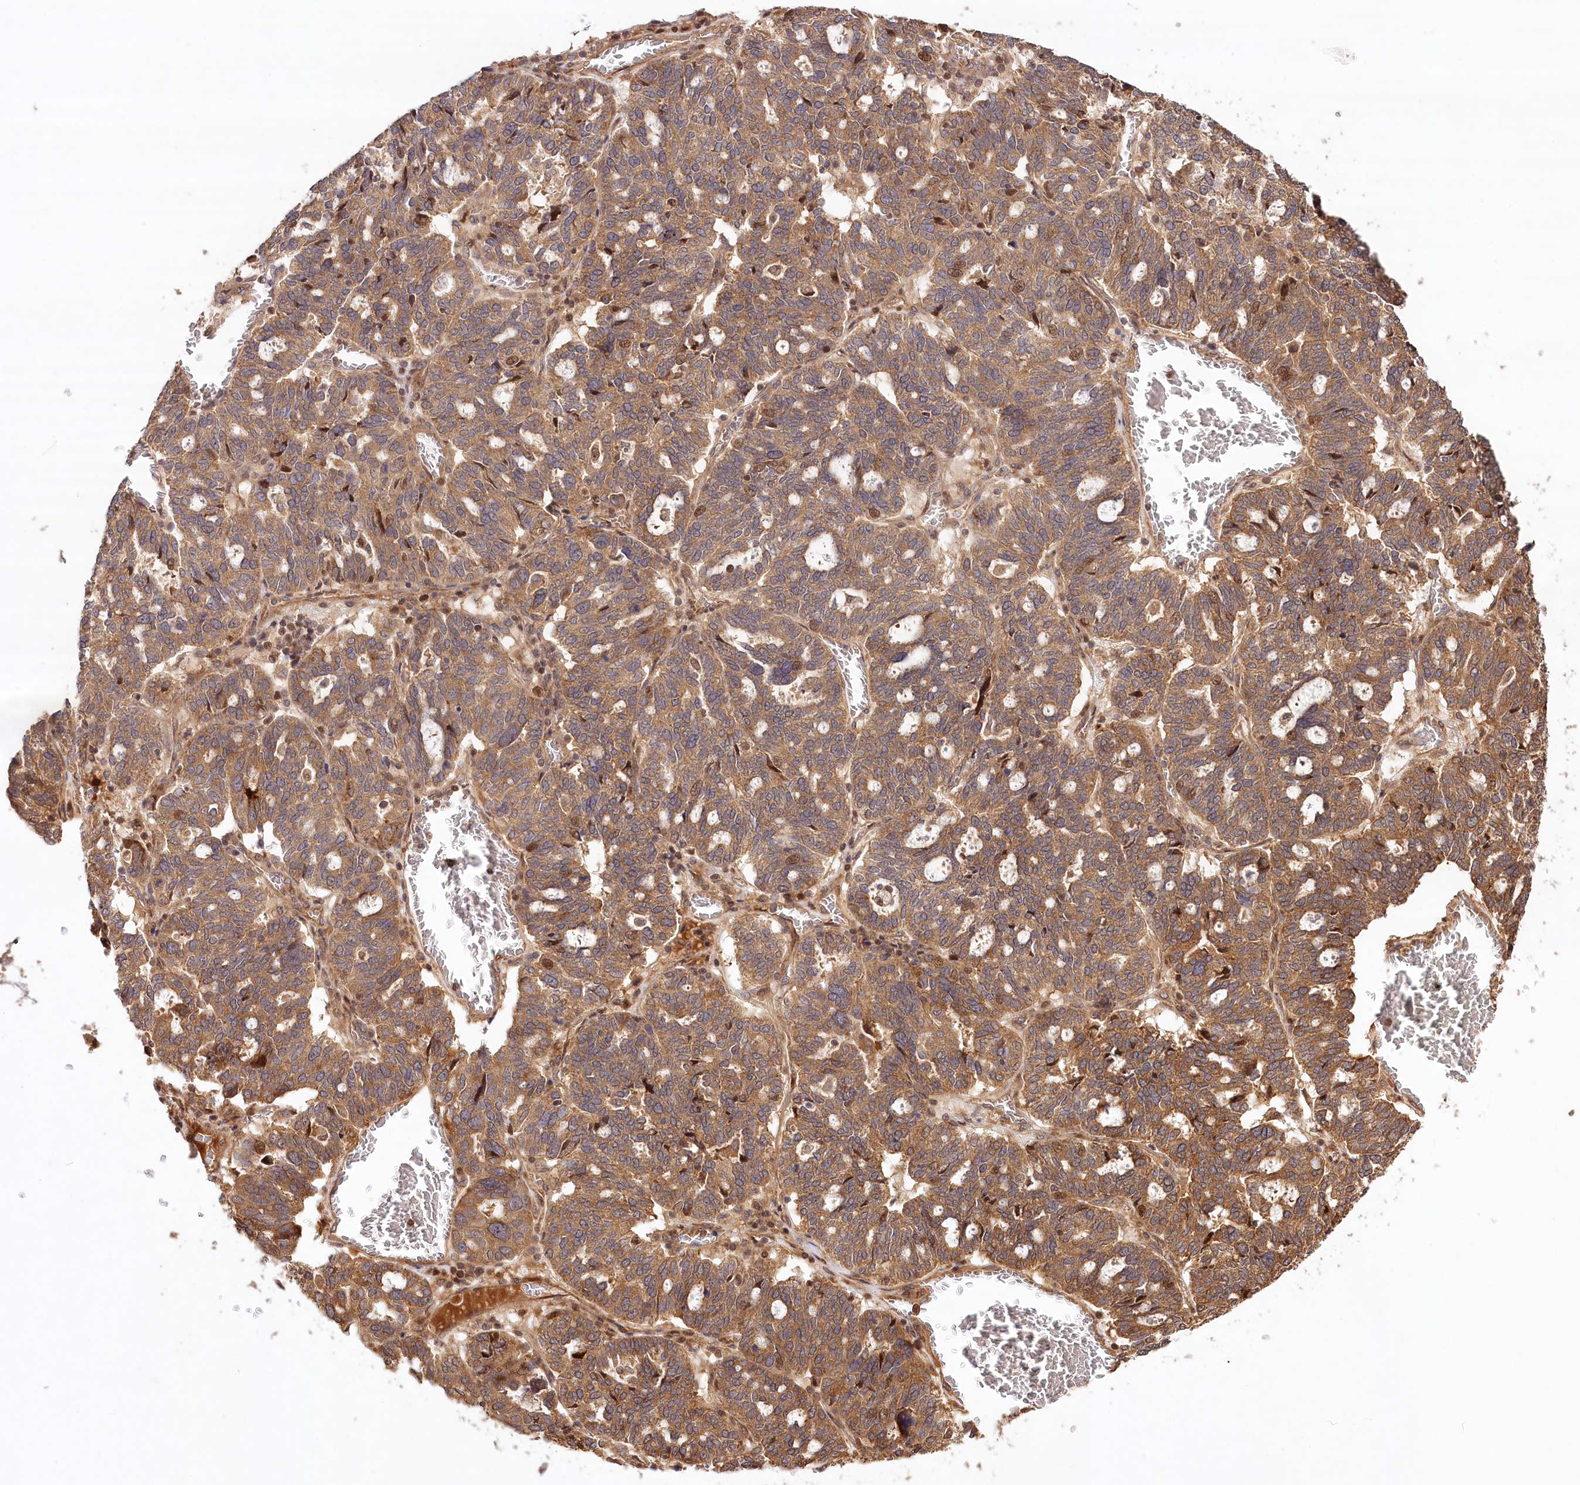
{"staining": {"intensity": "strong", "quantity": ">75%", "location": "cytoplasmic/membranous"}, "tissue": "ovarian cancer", "cell_type": "Tumor cells", "image_type": "cancer", "snomed": [{"axis": "morphology", "description": "Cystadenocarcinoma, serous, NOS"}, {"axis": "topography", "description": "Ovary"}], "caption": "Human ovarian cancer stained with a brown dye displays strong cytoplasmic/membranous positive expression in approximately >75% of tumor cells.", "gene": "LSS", "patient": {"sex": "female", "age": 59}}